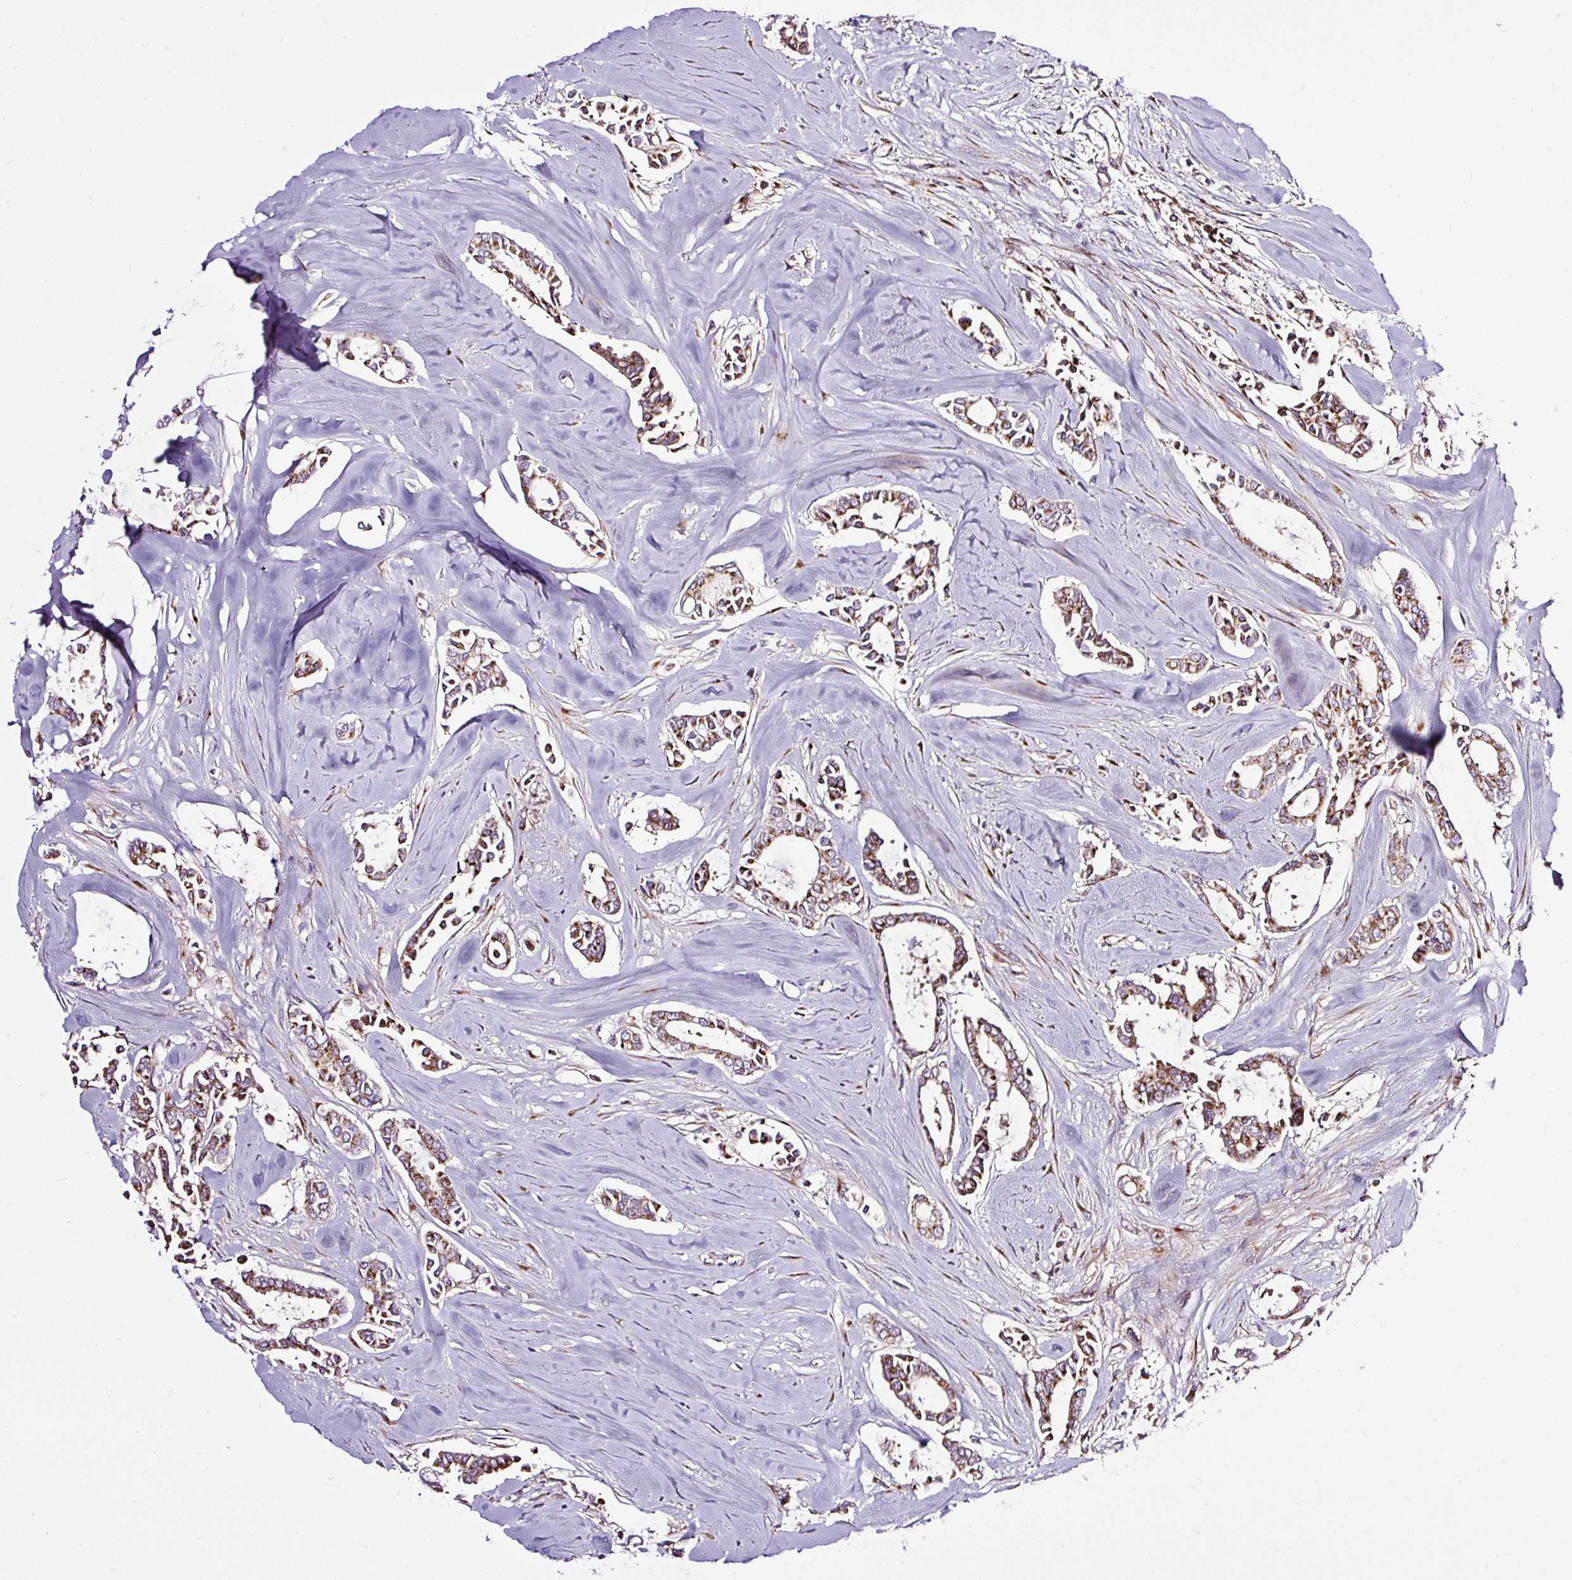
{"staining": {"intensity": "moderate", "quantity": ">75%", "location": "cytoplasmic/membranous"}, "tissue": "breast cancer", "cell_type": "Tumor cells", "image_type": "cancer", "snomed": [{"axis": "morphology", "description": "Duct carcinoma"}, {"axis": "topography", "description": "Breast"}], "caption": "Protein staining of breast cancer (invasive ductal carcinoma) tissue displays moderate cytoplasmic/membranous positivity in approximately >75% of tumor cells.", "gene": "MSMP", "patient": {"sex": "female", "age": 84}}